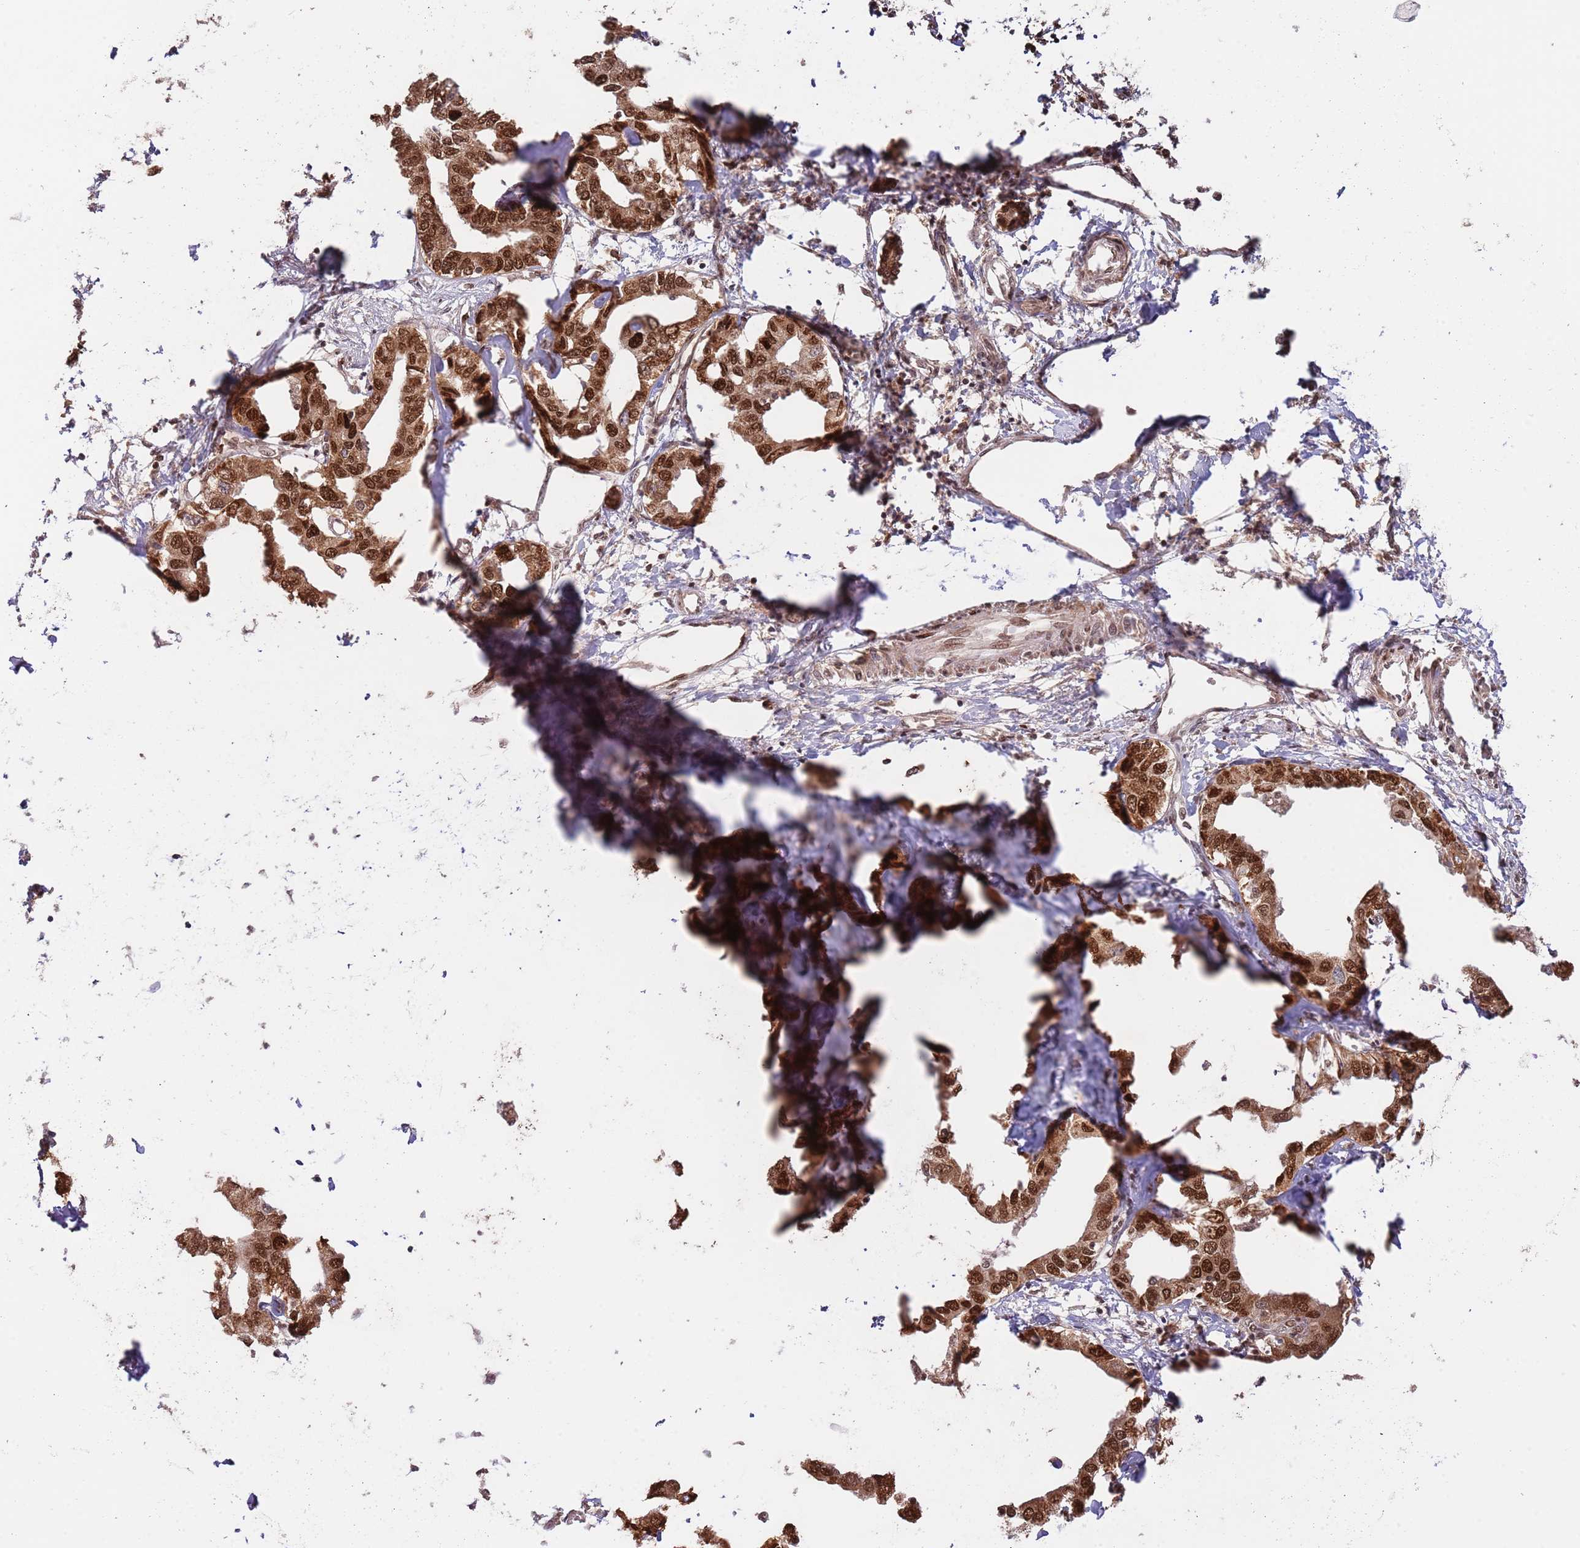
{"staining": {"intensity": "strong", "quantity": ">75%", "location": "nuclear"}, "tissue": "liver cancer", "cell_type": "Tumor cells", "image_type": "cancer", "snomed": [{"axis": "morphology", "description": "Cholangiocarcinoma"}, {"axis": "topography", "description": "Liver"}], "caption": "Liver cancer tissue displays strong nuclear expression in approximately >75% of tumor cells, visualized by immunohistochemistry.", "gene": "RIF1", "patient": {"sex": "male", "age": 59}}